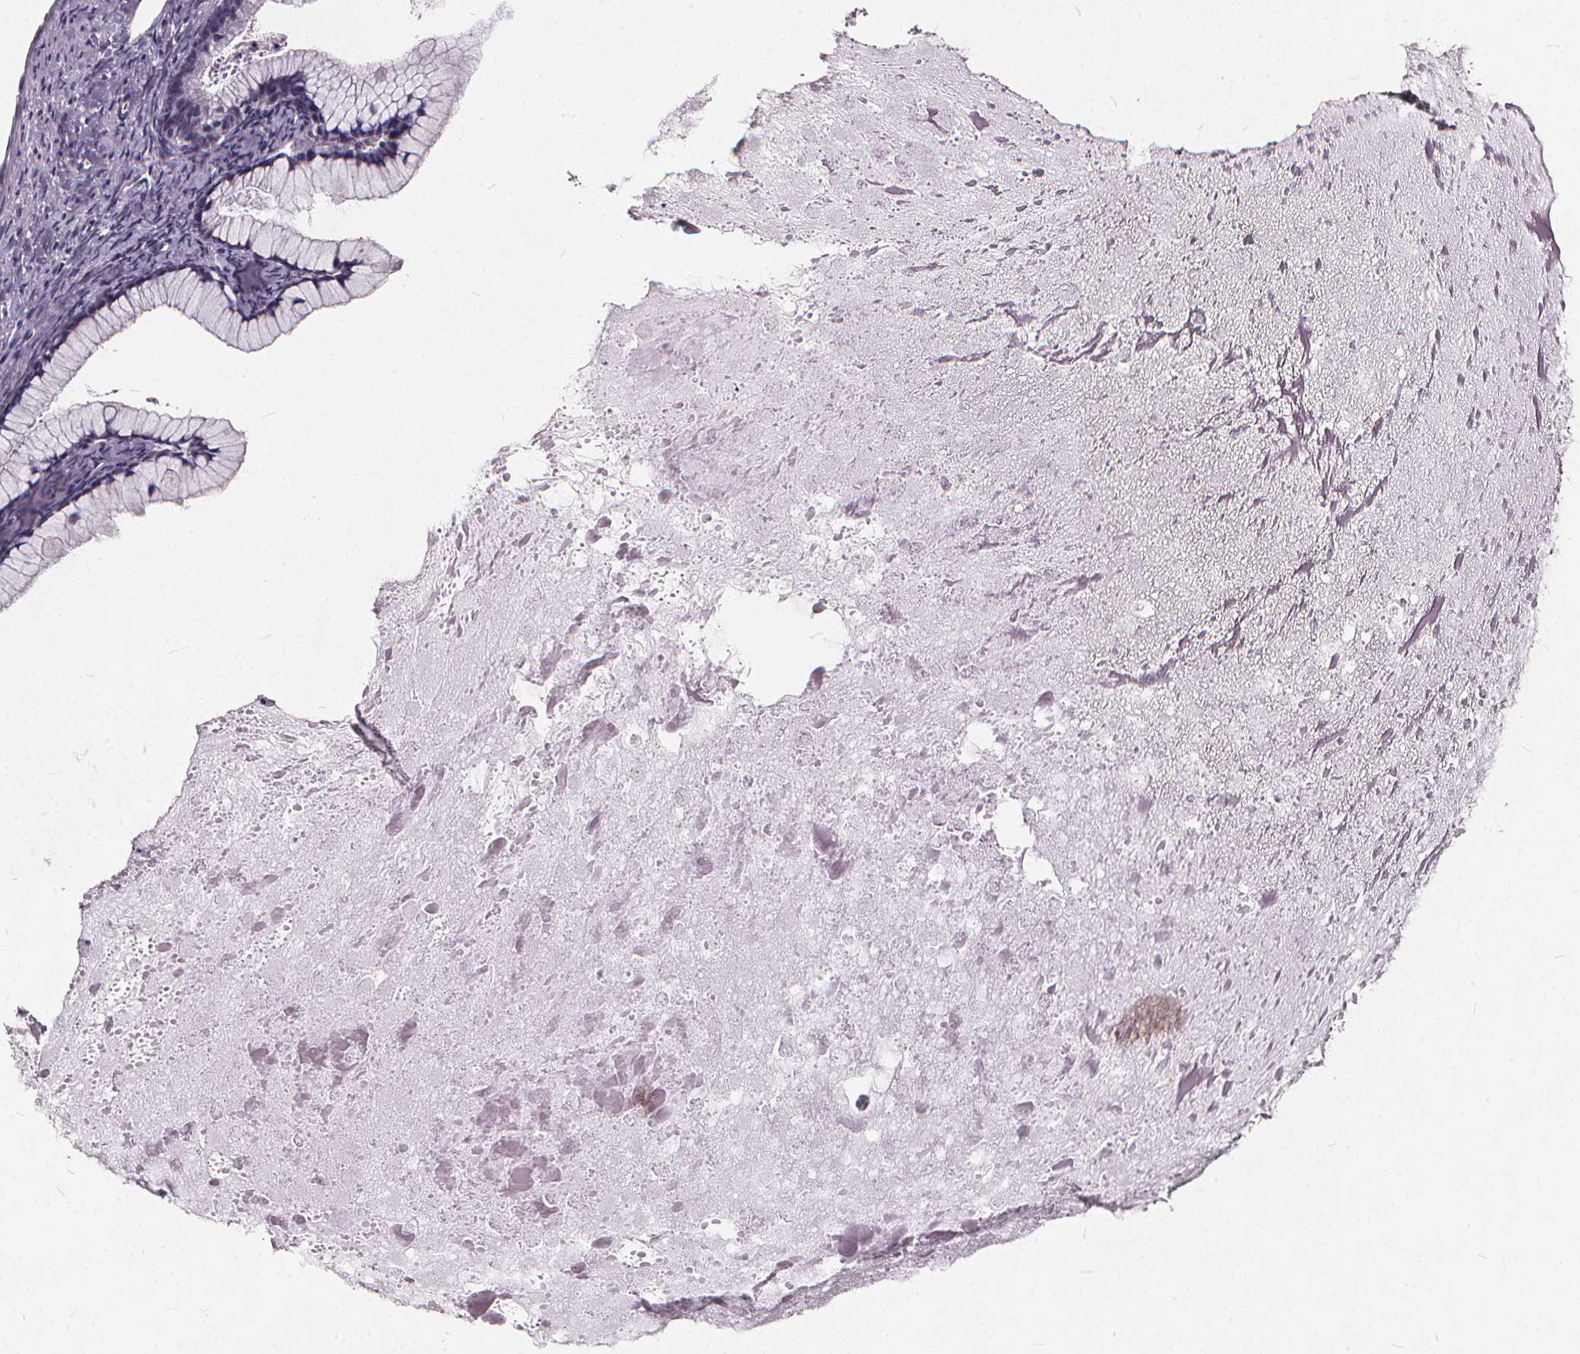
{"staining": {"intensity": "negative", "quantity": "none", "location": "none"}, "tissue": "ovarian cancer", "cell_type": "Tumor cells", "image_type": "cancer", "snomed": [{"axis": "morphology", "description": "Cystadenocarcinoma, mucinous, NOS"}, {"axis": "topography", "description": "Ovary"}], "caption": "Immunohistochemistry photomicrograph of ovarian cancer stained for a protein (brown), which exhibits no staining in tumor cells.", "gene": "TSPAN14", "patient": {"sex": "female", "age": 41}}